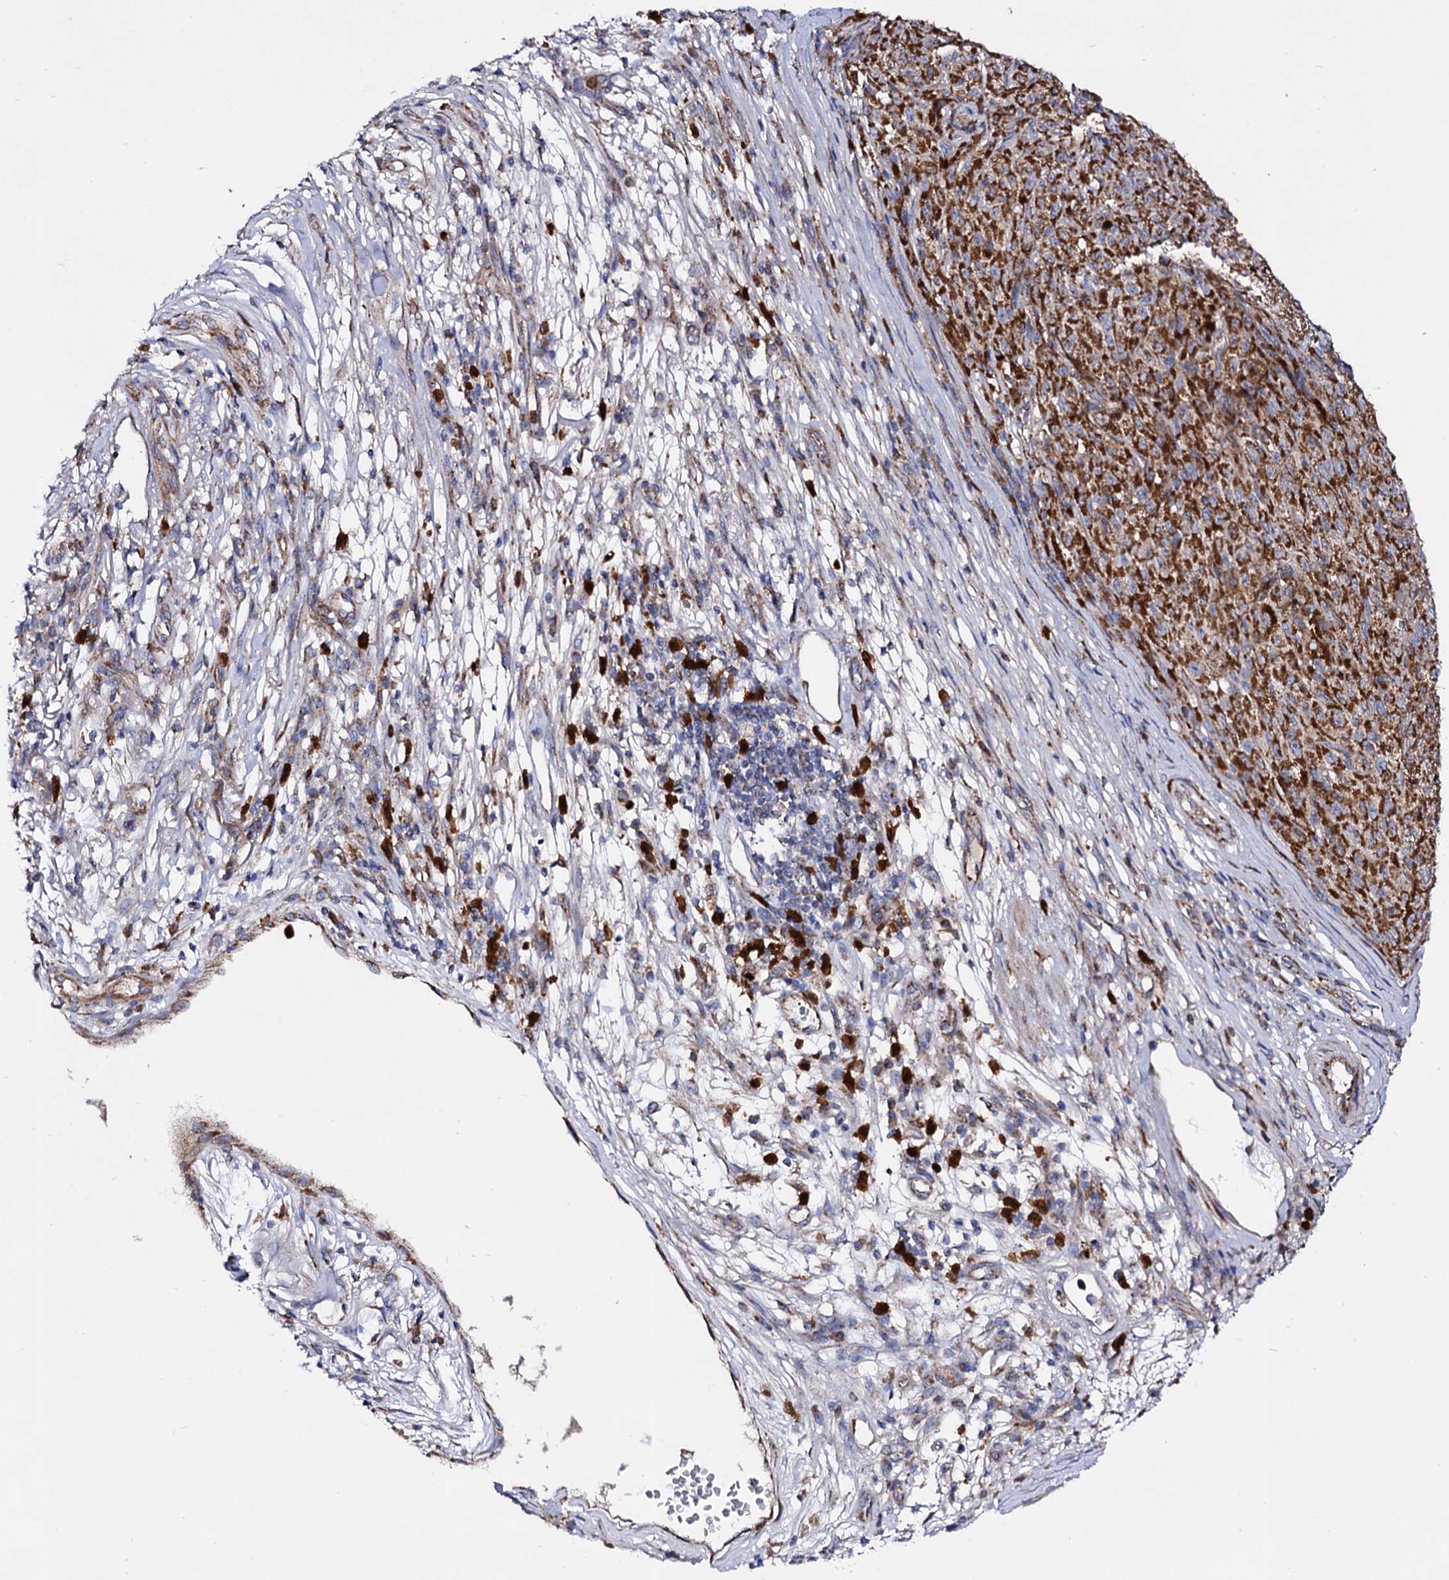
{"staining": {"intensity": "moderate", "quantity": ">75%", "location": "cytoplasmic/membranous"}, "tissue": "melanoma", "cell_type": "Tumor cells", "image_type": "cancer", "snomed": [{"axis": "morphology", "description": "Malignant melanoma, NOS"}, {"axis": "topography", "description": "Skin"}], "caption": "Melanoma tissue displays moderate cytoplasmic/membranous positivity in about >75% of tumor cells, visualized by immunohistochemistry.", "gene": "ACAD9", "patient": {"sex": "female", "age": 82}}